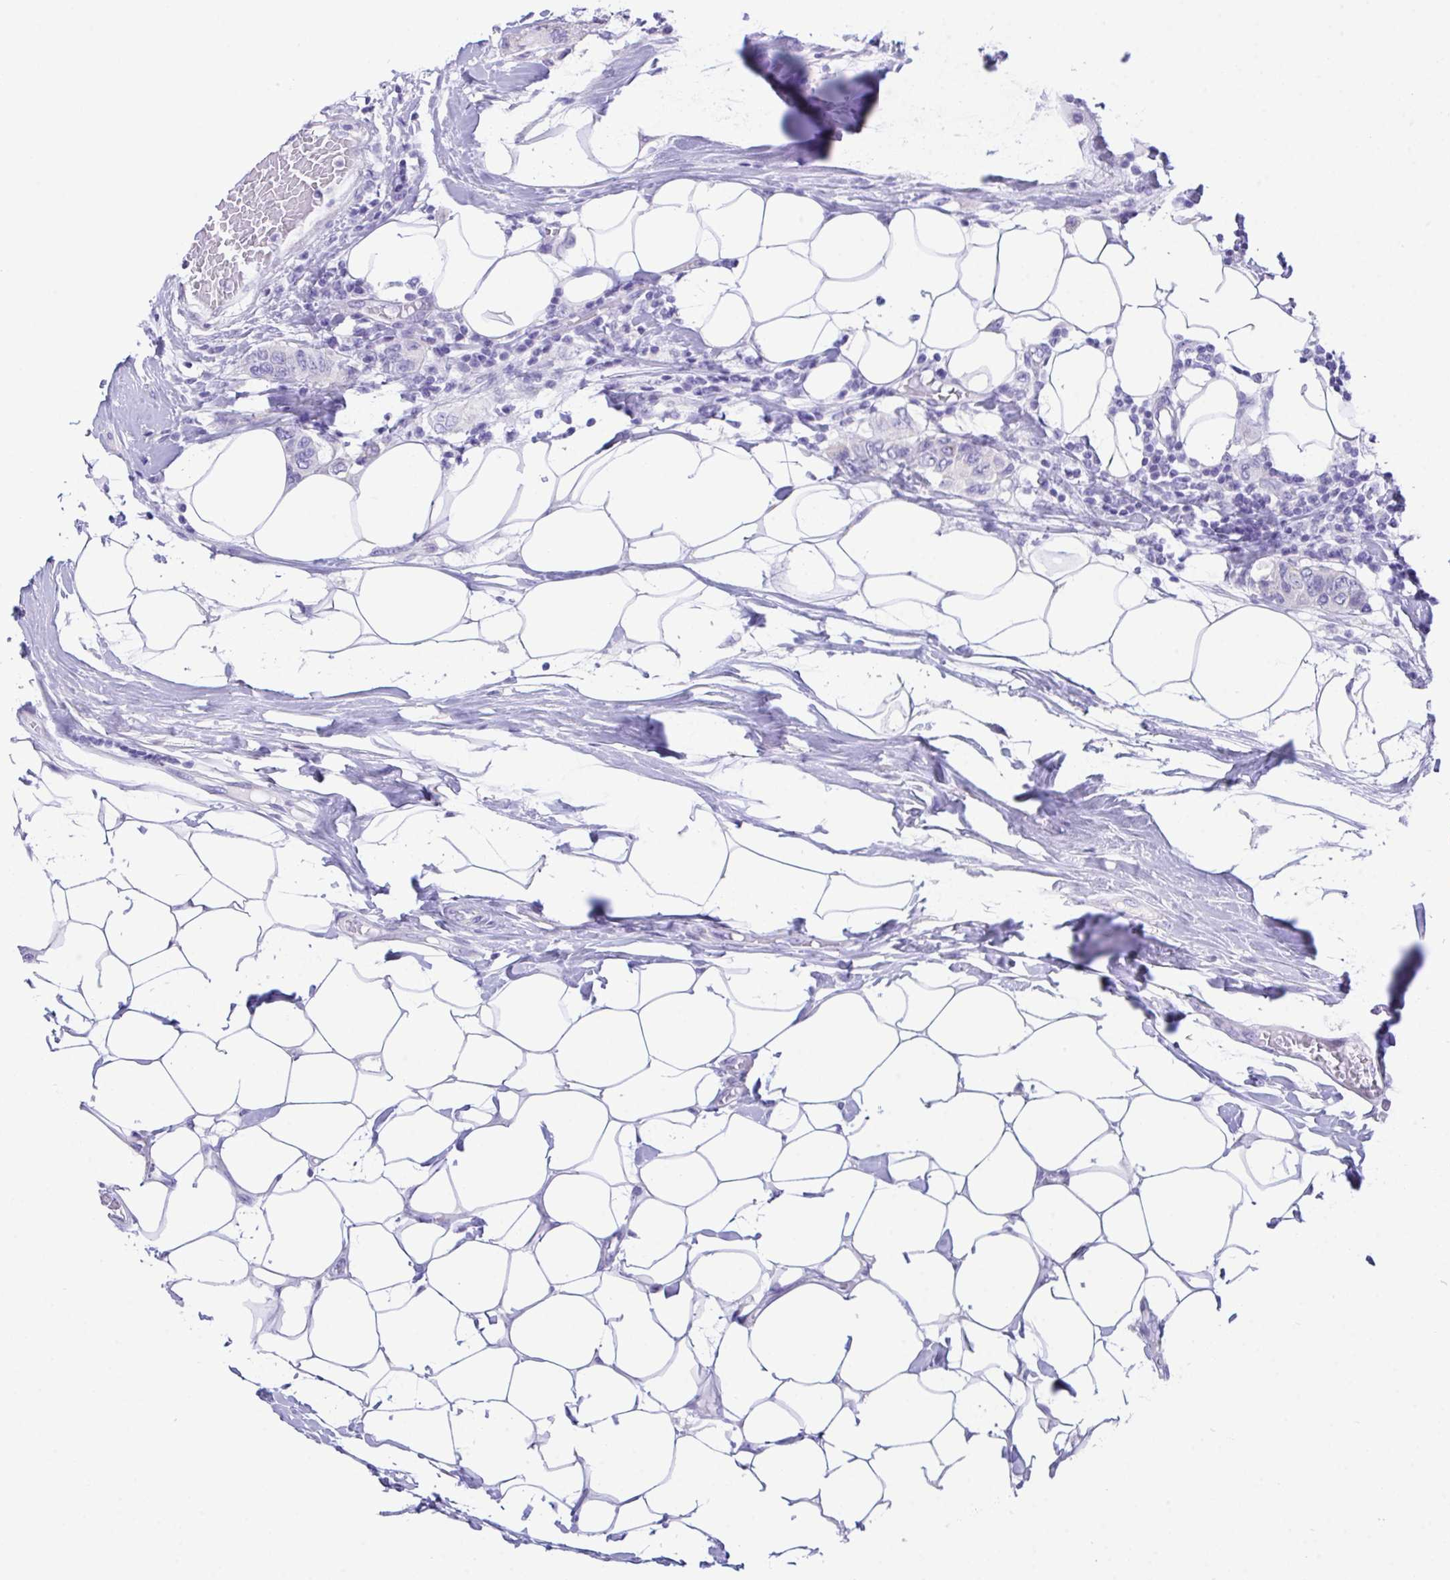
{"staining": {"intensity": "negative", "quantity": "none", "location": "none"}, "tissue": "breast cancer", "cell_type": "Tumor cells", "image_type": "cancer", "snomed": [{"axis": "morphology", "description": "Lobular carcinoma"}, {"axis": "topography", "description": "Breast"}], "caption": "High power microscopy photomicrograph of an immunohistochemistry micrograph of lobular carcinoma (breast), revealing no significant positivity in tumor cells.", "gene": "TMEM106B", "patient": {"sex": "female", "age": 51}}